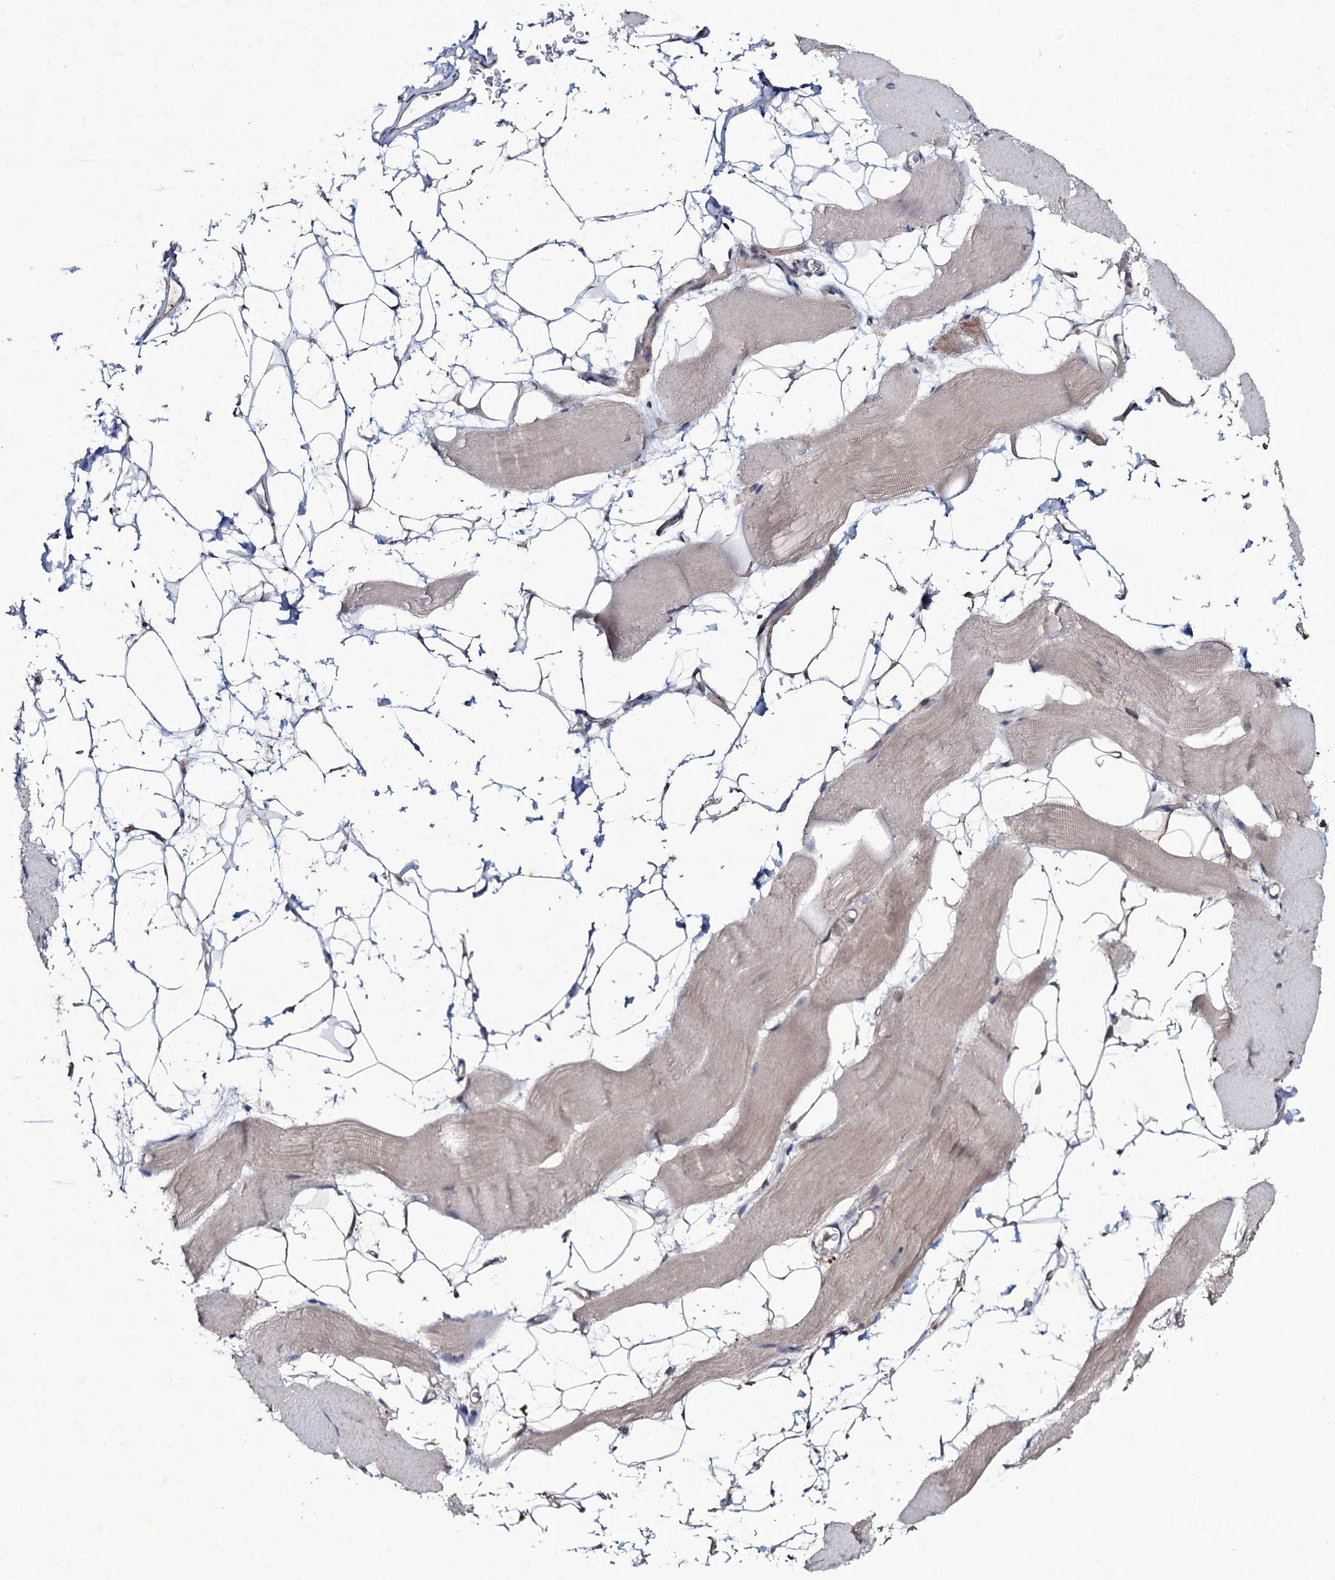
{"staining": {"intensity": "weak", "quantity": "25%-75%", "location": "cytoplasmic/membranous"}, "tissue": "skeletal muscle", "cell_type": "Myocytes", "image_type": "normal", "snomed": [{"axis": "morphology", "description": "Normal tissue, NOS"}, {"axis": "topography", "description": "Skeletal muscle"}, {"axis": "topography", "description": "Parathyroid gland"}], "caption": "About 25%-75% of myocytes in benign human skeletal muscle exhibit weak cytoplasmic/membranous protein expression as visualized by brown immunohistochemical staining.", "gene": "SNAP23", "patient": {"sex": "female", "age": 37}}